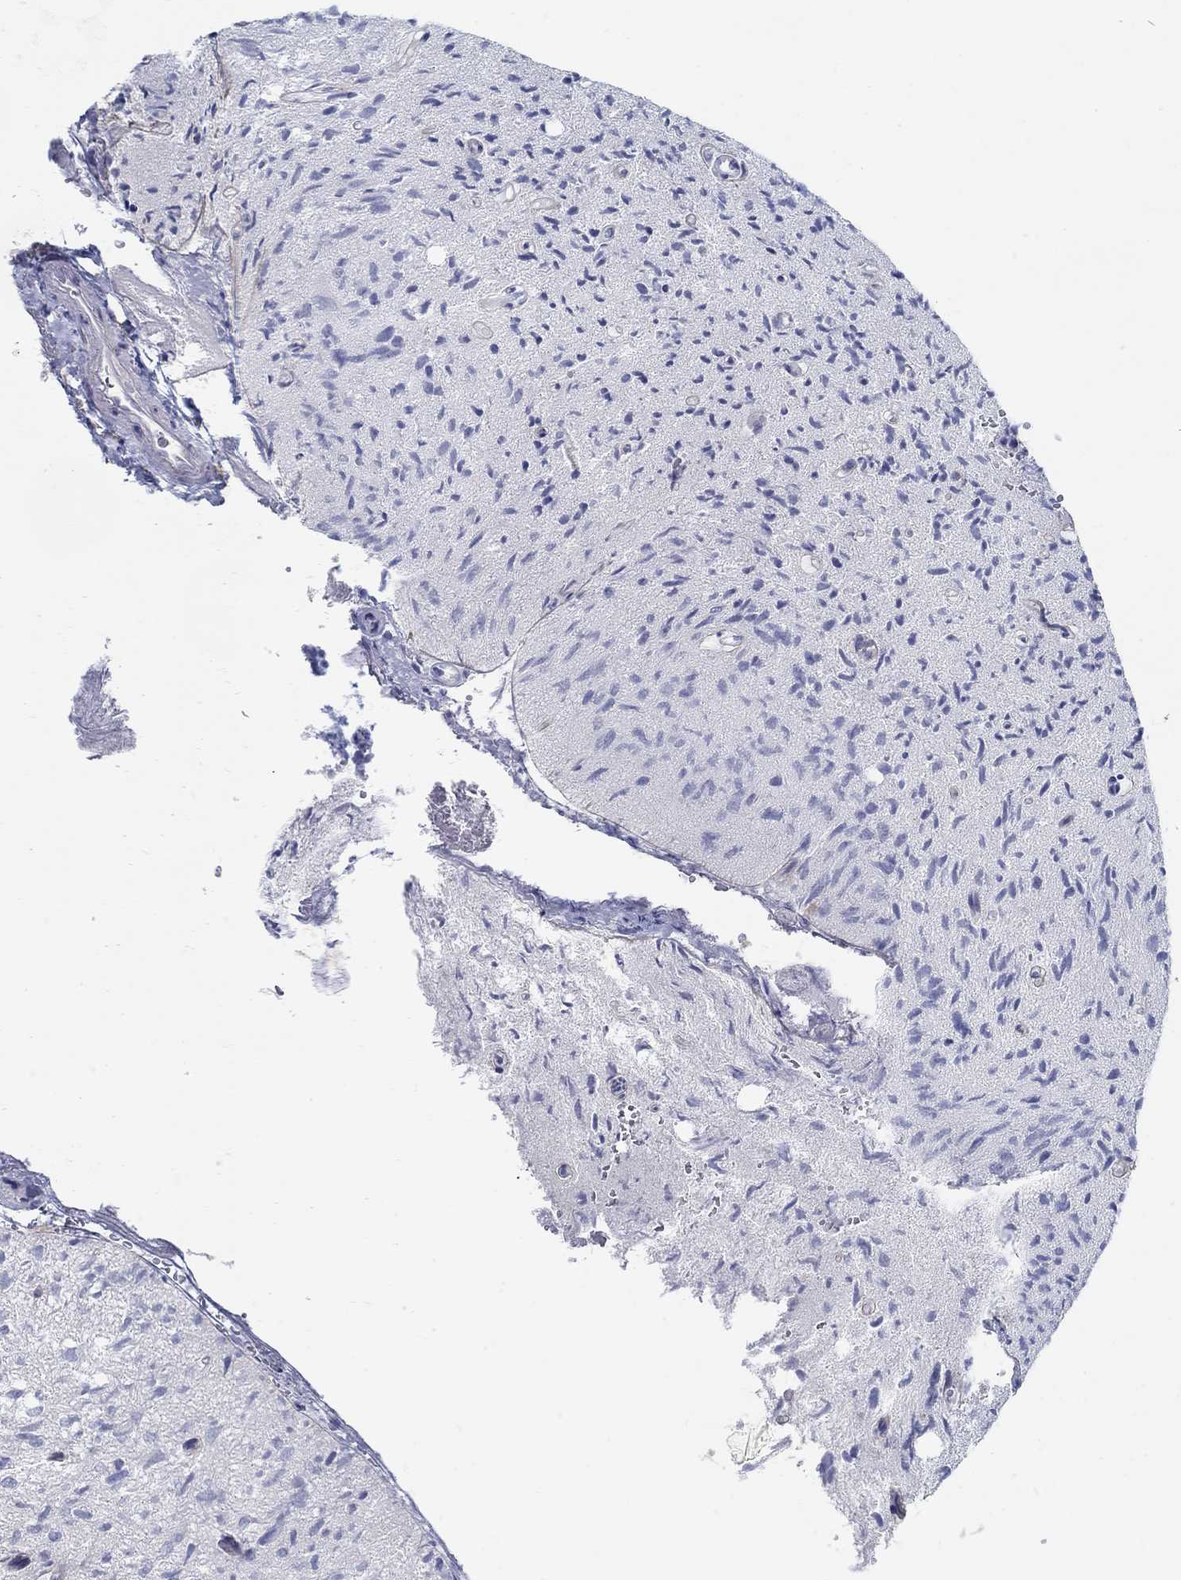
{"staining": {"intensity": "negative", "quantity": "none", "location": "none"}, "tissue": "glioma", "cell_type": "Tumor cells", "image_type": "cancer", "snomed": [{"axis": "morphology", "description": "Glioma, malignant, High grade"}, {"axis": "topography", "description": "Brain"}], "caption": "There is no significant staining in tumor cells of glioma.", "gene": "ANO7", "patient": {"sex": "male", "age": 64}}